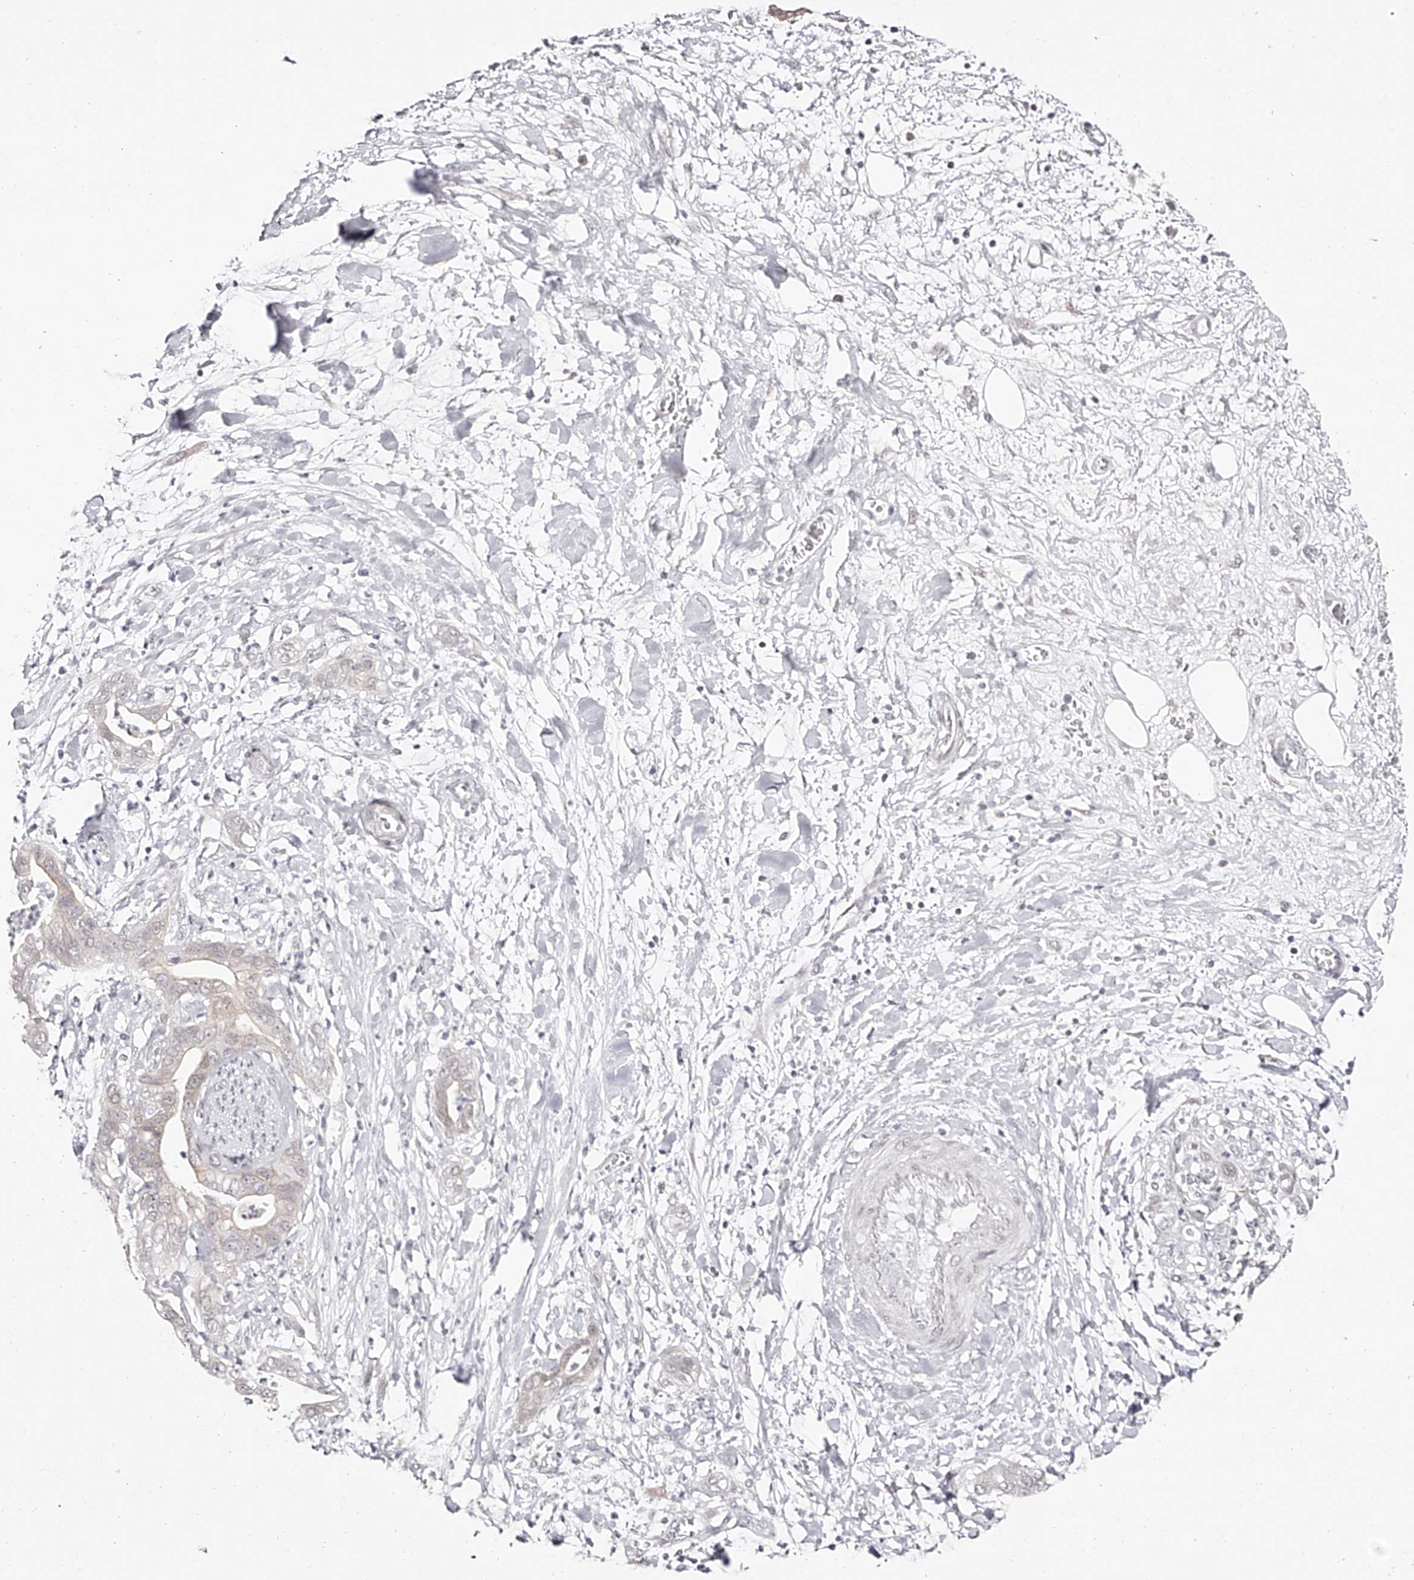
{"staining": {"intensity": "negative", "quantity": "none", "location": "none"}, "tissue": "pancreatic cancer", "cell_type": "Tumor cells", "image_type": "cancer", "snomed": [{"axis": "morphology", "description": "Adenocarcinoma, NOS"}, {"axis": "topography", "description": "Pancreas"}], "caption": "Immunohistochemistry (IHC) of human pancreatic adenocarcinoma reveals no expression in tumor cells.", "gene": "USF3", "patient": {"sex": "female", "age": 78}}